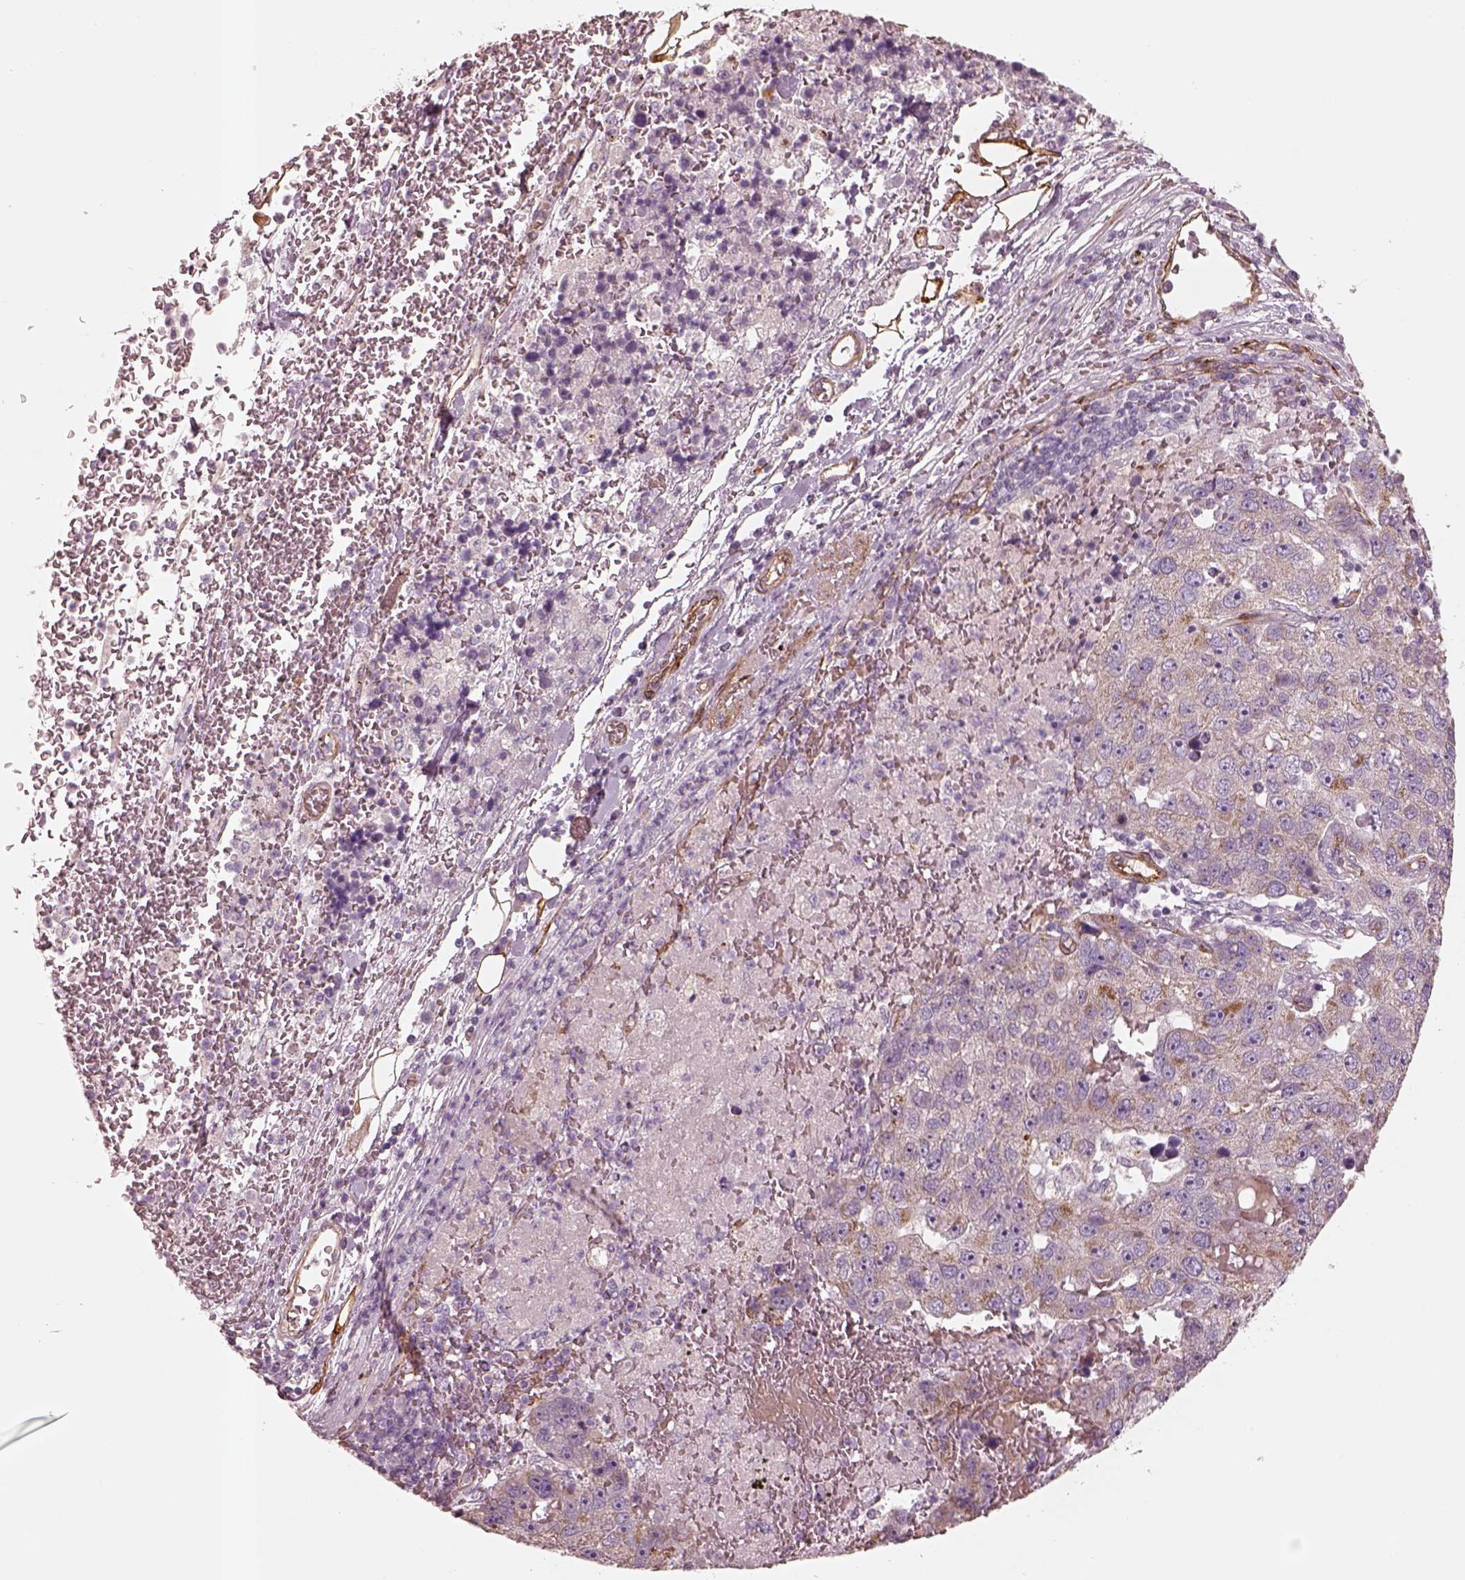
{"staining": {"intensity": "negative", "quantity": "none", "location": "none"}, "tissue": "pancreatic cancer", "cell_type": "Tumor cells", "image_type": "cancer", "snomed": [{"axis": "morphology", "description": "Adenocarcinoma, NOS"}, {"axis": "topography", "description": "Pancreas"}], "caption": "This is an IHC histopathology image of human adenocarcinoma (pancreatic). There is no expression in tumor cells.", "gene": "CRYM", "patient": {"sex": "female", "age": 61}}